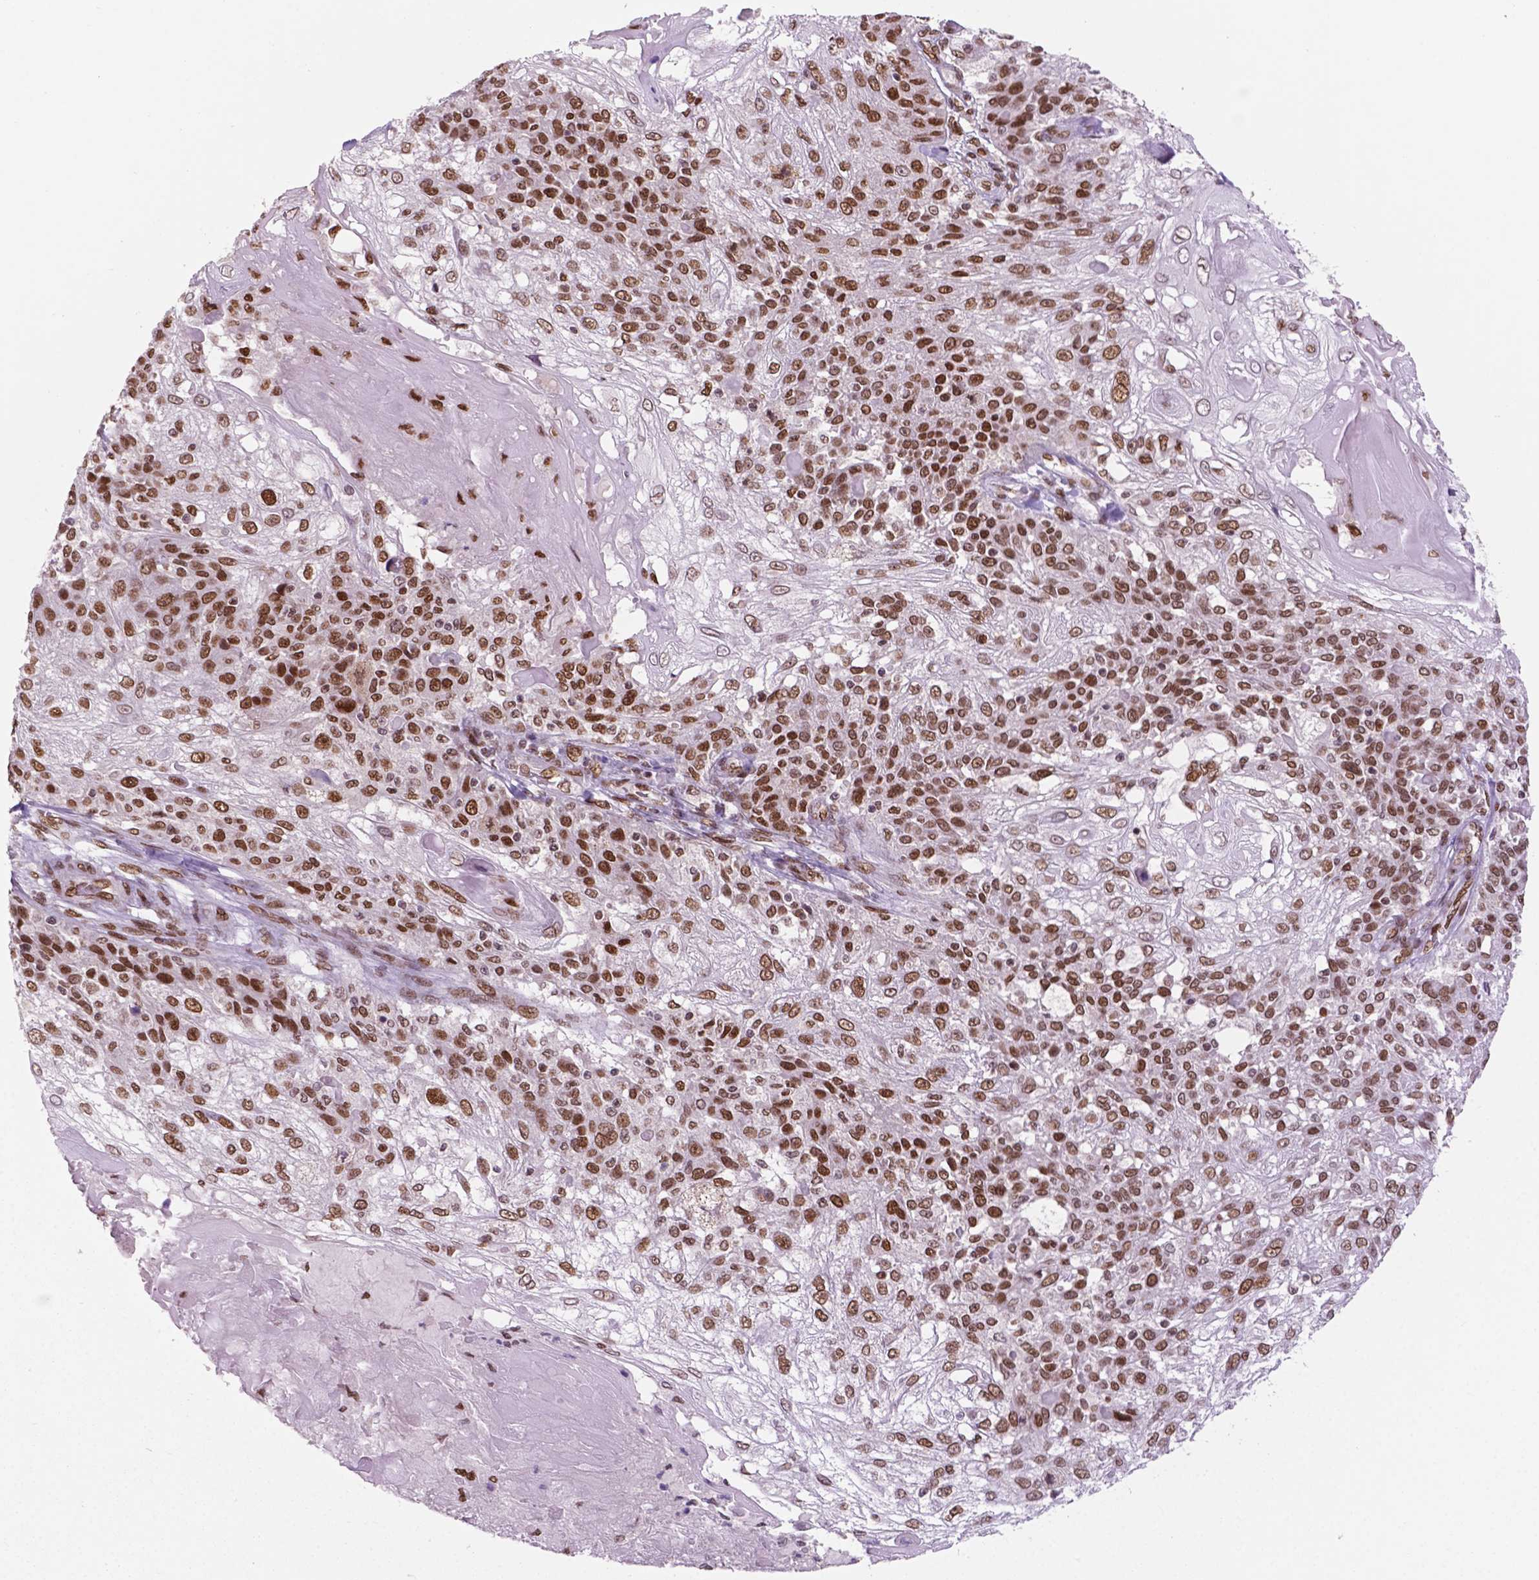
{"staining": {"intensity": "moderate", "quantity": "<25%", "location": "nuclear"}, "tissue": "skin cancer", "cell_type": "Tumor cells", "image_type": "cancer", "snomed": [{"axis": "morphology", "description": "Normal tissue, NOS"}, {"axis": "morphology", "description": "Squamous cell carcinoma, NOS"}, {"axis": "topography", "description": "Skin"}], "caption": "An image of human skin cancer stained for a protein exhibits moderate nuclear brown staining in tumor cells.", "gene": "MLH1", "patient": {"sex": "female", "age": 83}}